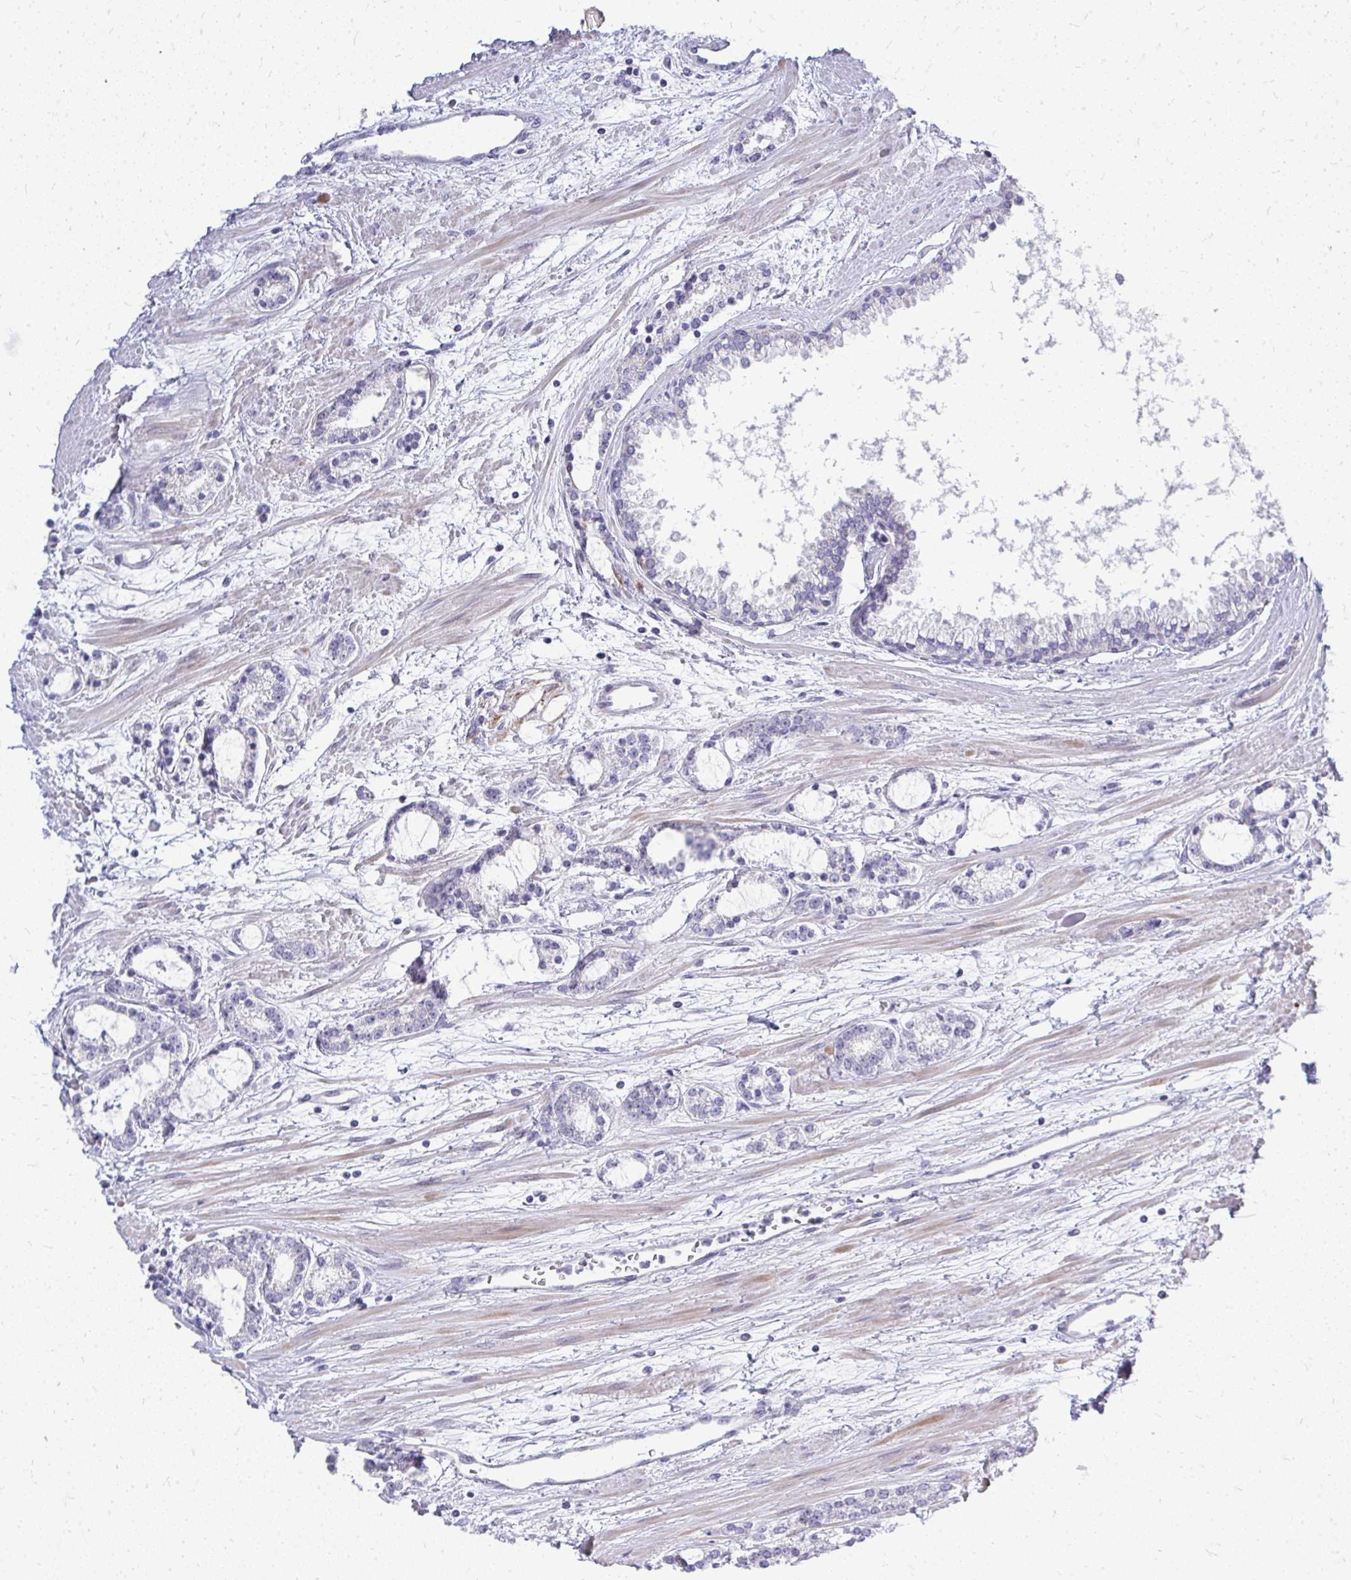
{"staining": {"intensity": "negative", "quantity": "none", "location": "none"}, "tissue": "prostate cancer", "cell_type": "Tumor cells", "image_type": "cancer", "snomed": [{"axis": "morphology", "description": "Adenocarcinoma, Medium grade"}, {"axis": "topography", "description": "Prostate"}], "caption": "Prostate adenocarcinoma (medium-grade) stained for a protein using immunohistochemistry (IHC) displays no staining tumor cells.", "gene": "OR8D1", "patient": {"sex": "male", "age": 57}}